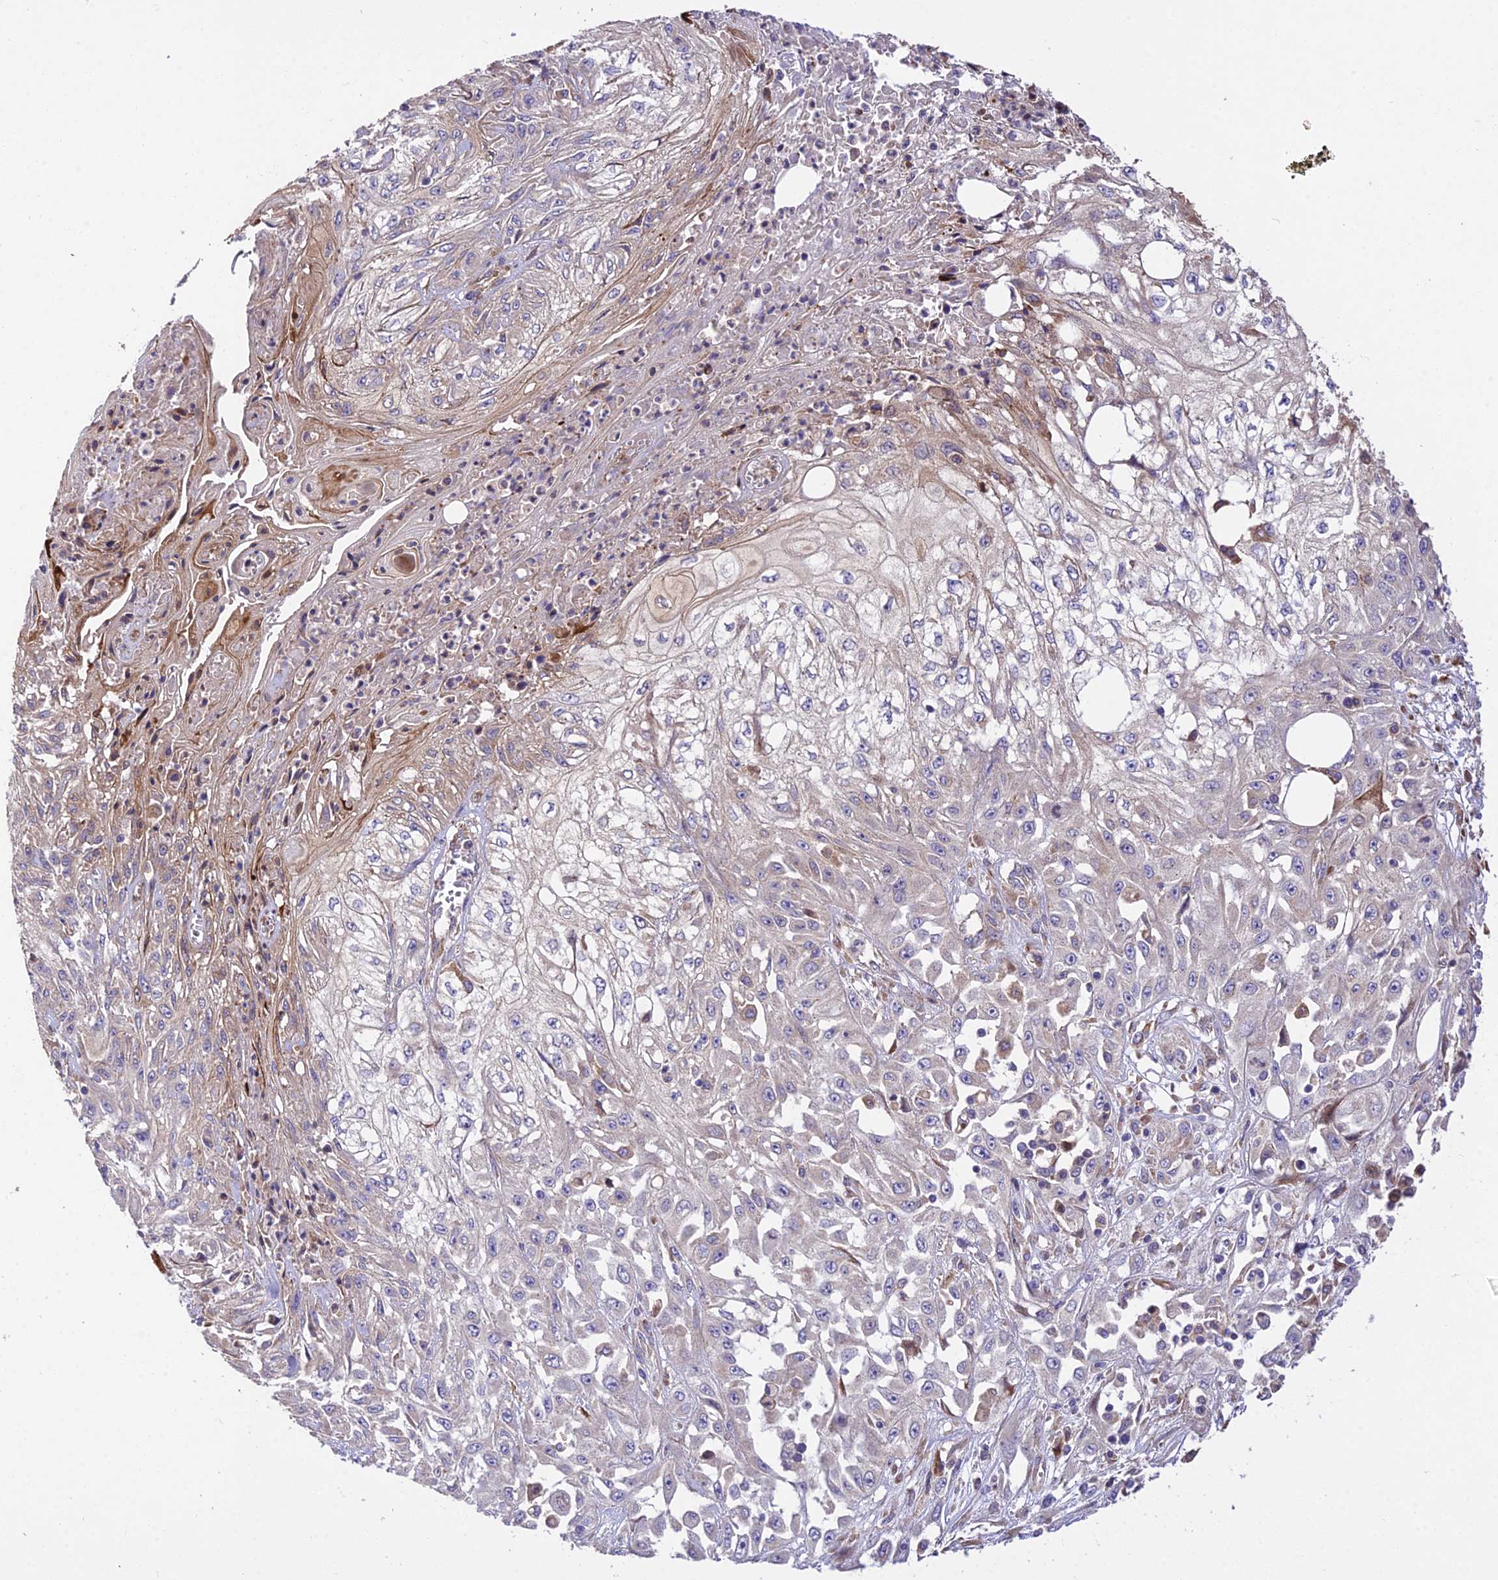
{"staining": {"intensity": "weak", "quantity": "<25%", "location": "cytoplasmic/membranous"}, "tissue": "skin cancer", "cell_type": "Tumor cells", "image_type": "cancer", "snomed": [{"axis": "morphology", "description": "Squamous cell carcinoma, NOS"}, {"axis": "morphology", "description": "Squamous cell carcinoma, metastatic, NOS"}, {"axis": "topography", "description": "Skin"}, {"axis": "topography", "description": "Lymph node"}], "caption": "This is a image of immunohistochemistry (IHC) staining of skin squamous cell carcinoma, which shows no expression in tumor cells.", "gene": "ROCK1", "patient": {"sex": "male", "age": 75}}